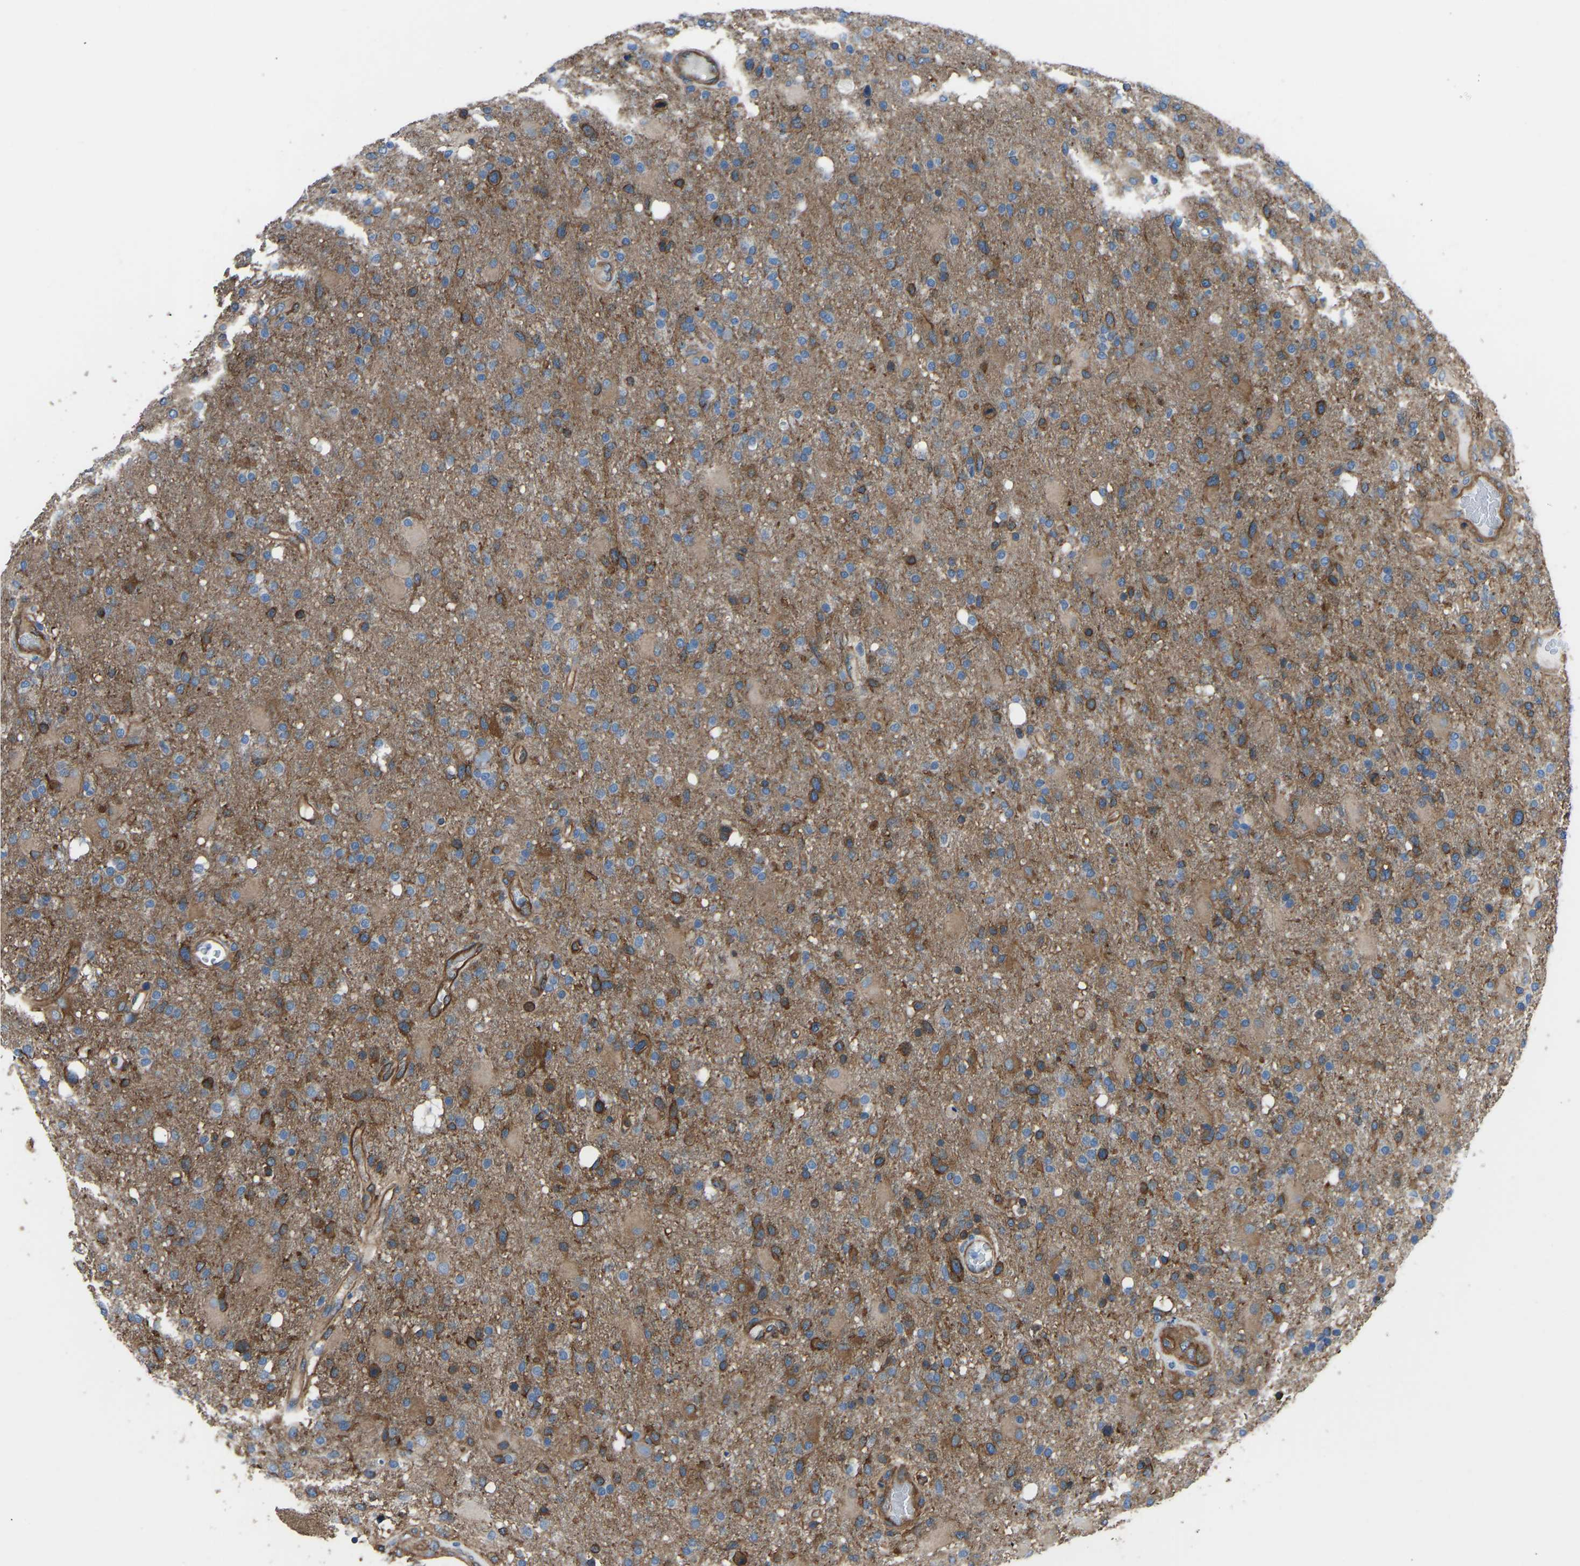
{"staining": {"intensity": "moderate", "quantity": "25%-75%", "location": "cytoplasmic/membranous"}, "tissue": "glioma", "cell_type": "Tumor cells", "image_type": "cancer", "snomed": [{"axis": "morphology", "description": "Glioma, malignant, High grade"}, {"axis": "topography", "description": "Brain"}], "caption": "Immunohistochemical staining of glioma reveals medium levels of moderate cytoplasmic/membranous protein expression in about 25%-75% of tumor cells.", "gene": "MYH10", "patient": {"sex": "male", "age": 72}}